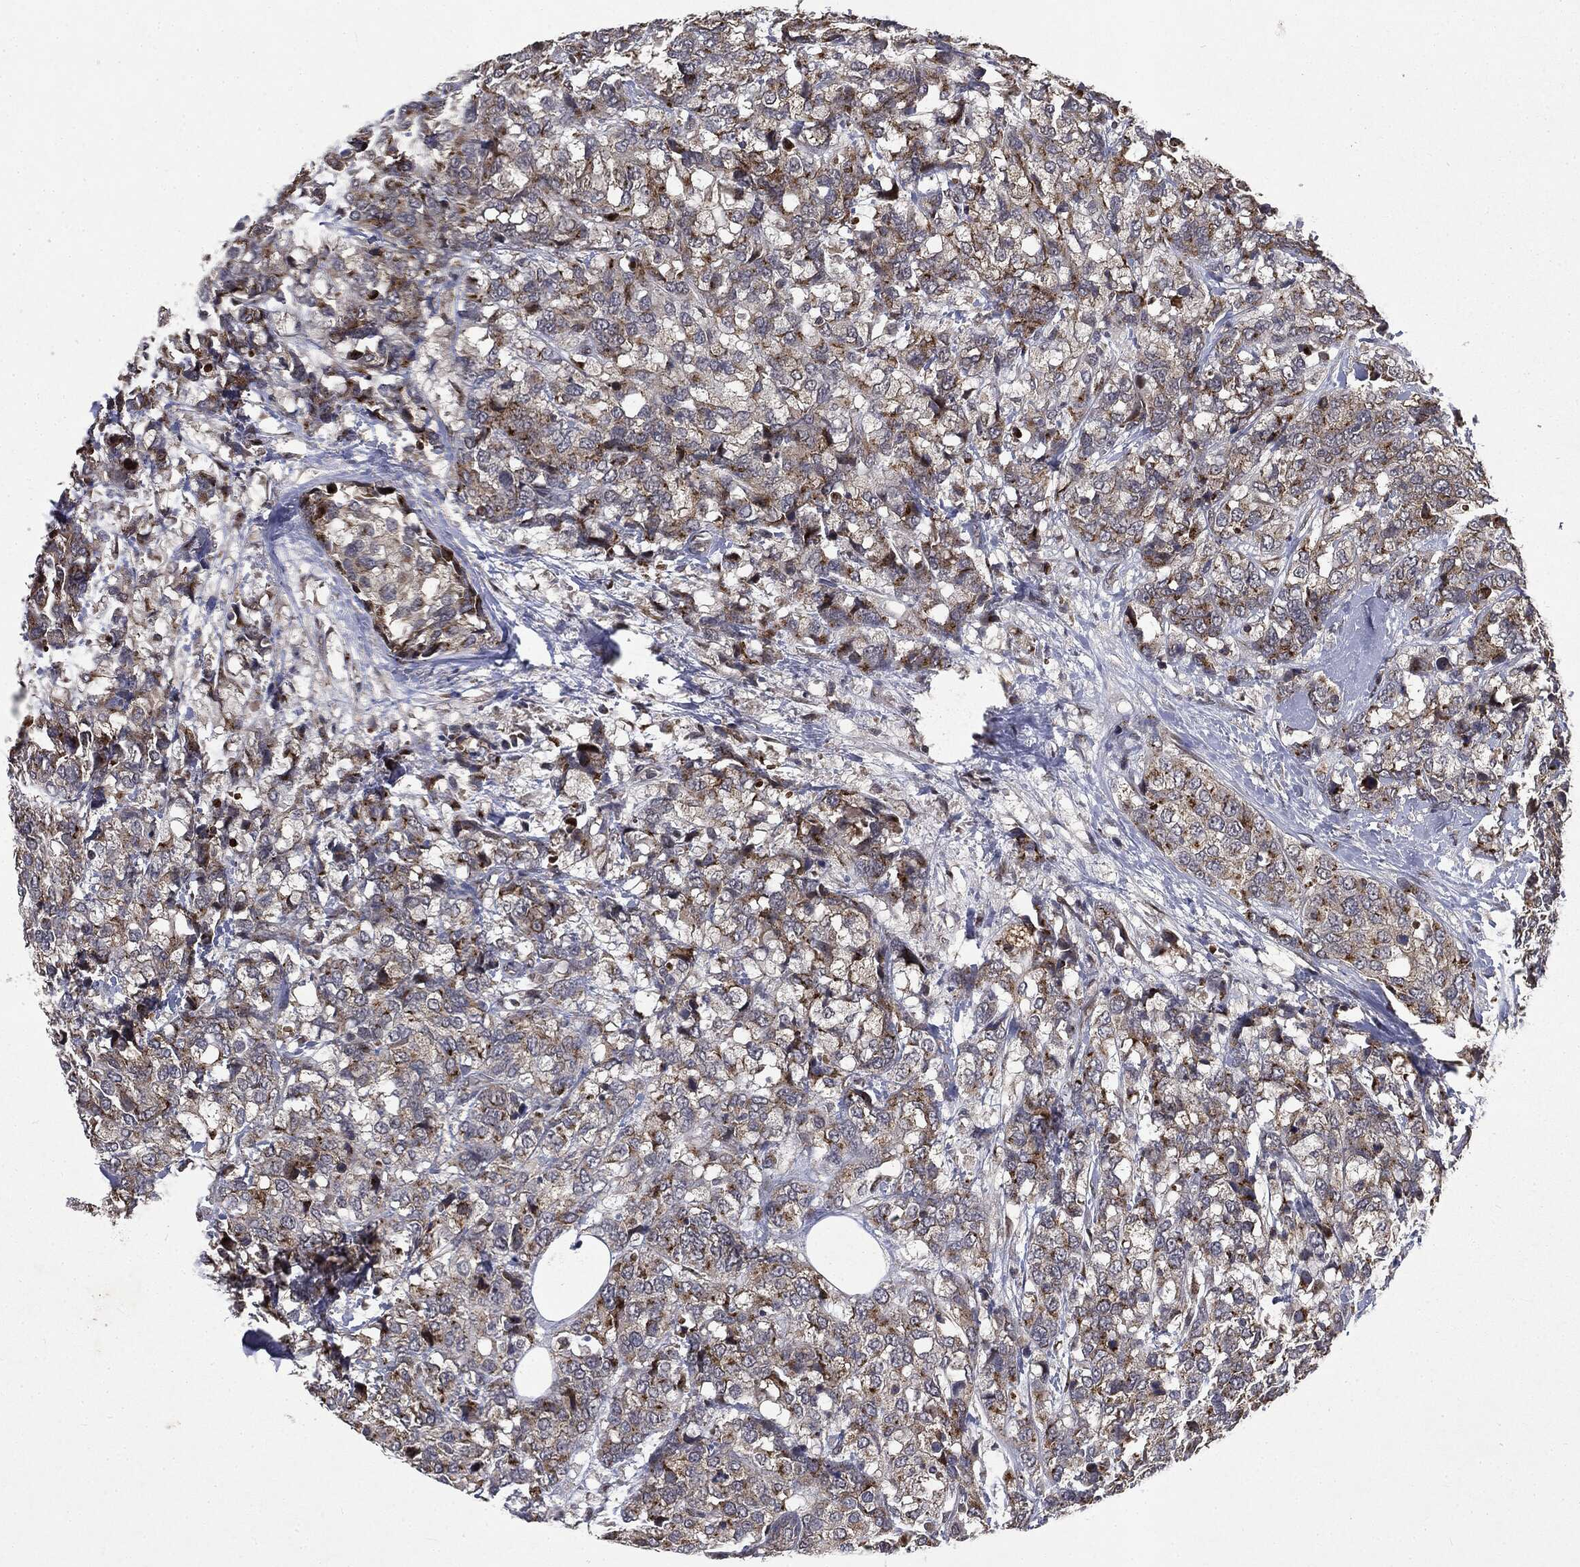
{"staining": {"intensity": "strong", "quantity": "<25%", "location": "cytoplasmic/membranous"}, "tissue": "breast cancer", "cell_type": "Tumor cells", "image_type": "cancer", "snomed": [{"axis": "morphology", "description": "Lobular carcinoma"}, {"axis": "topography", "description": "Breast"}], "caption": "Human breast cancer stained with a protein marker demonstrates strong staining in tumor cells.", "gene": "PLPPR2", "patient": {"sex": "female", "age": 59}}